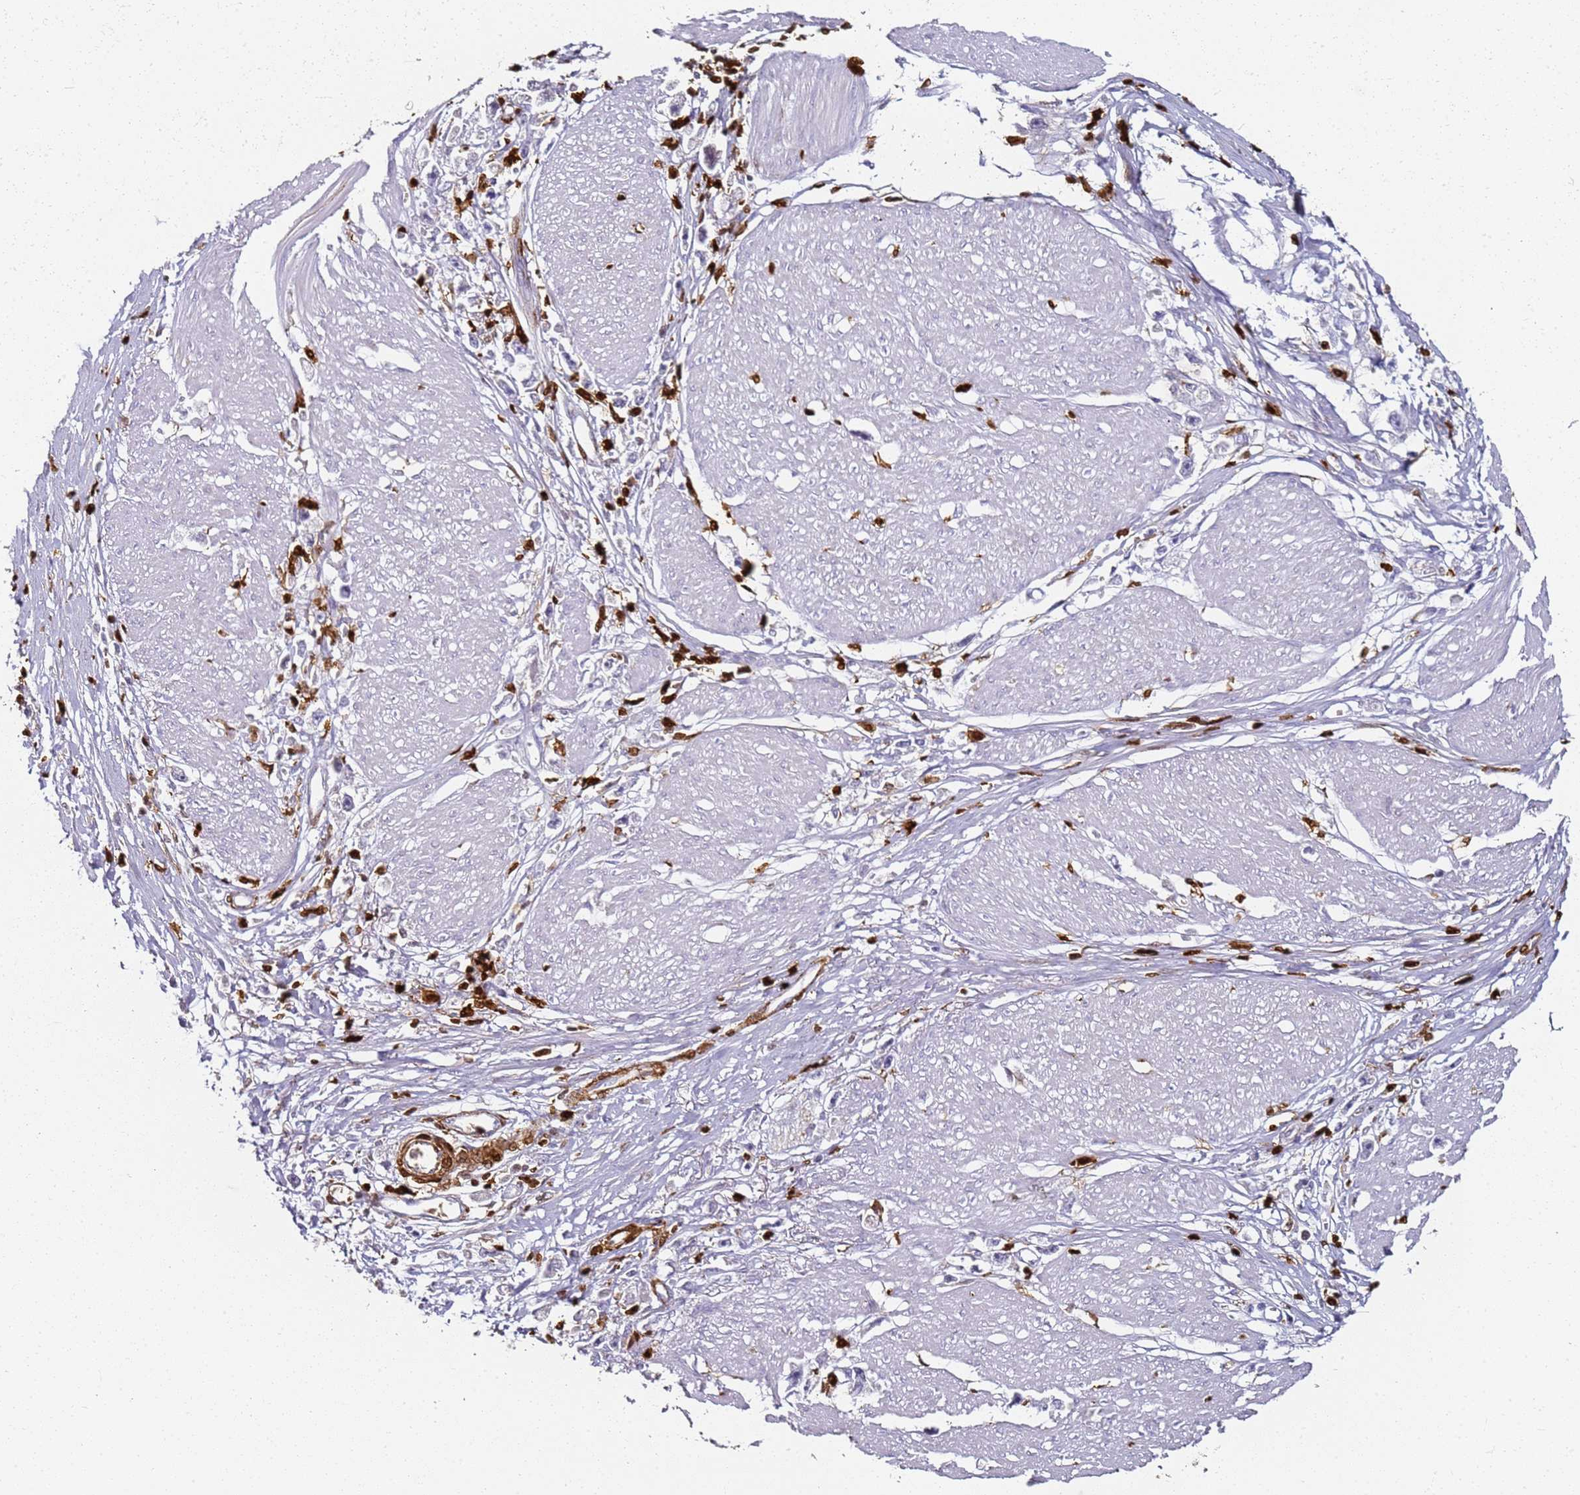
{"staining": {"intensity": "negative", "quantity": "none", "location": "none"}, "tissue": "stomach cancer", "cell_type": "Tumor cells", "image_type": "cancer", "snomed": [{"axis": "morphology", "description": "Adenocarcinoma, NOS"}, {"axis": "topography", "description": "Stomach"}], "caption": "Human adenocarcinoma (stomach) stained for a protein using immunohistochemistry (IHC) shows no positivity in tumor cells.", "gene": "S100A4", "patient": {"sex": "female", "age": 59}}